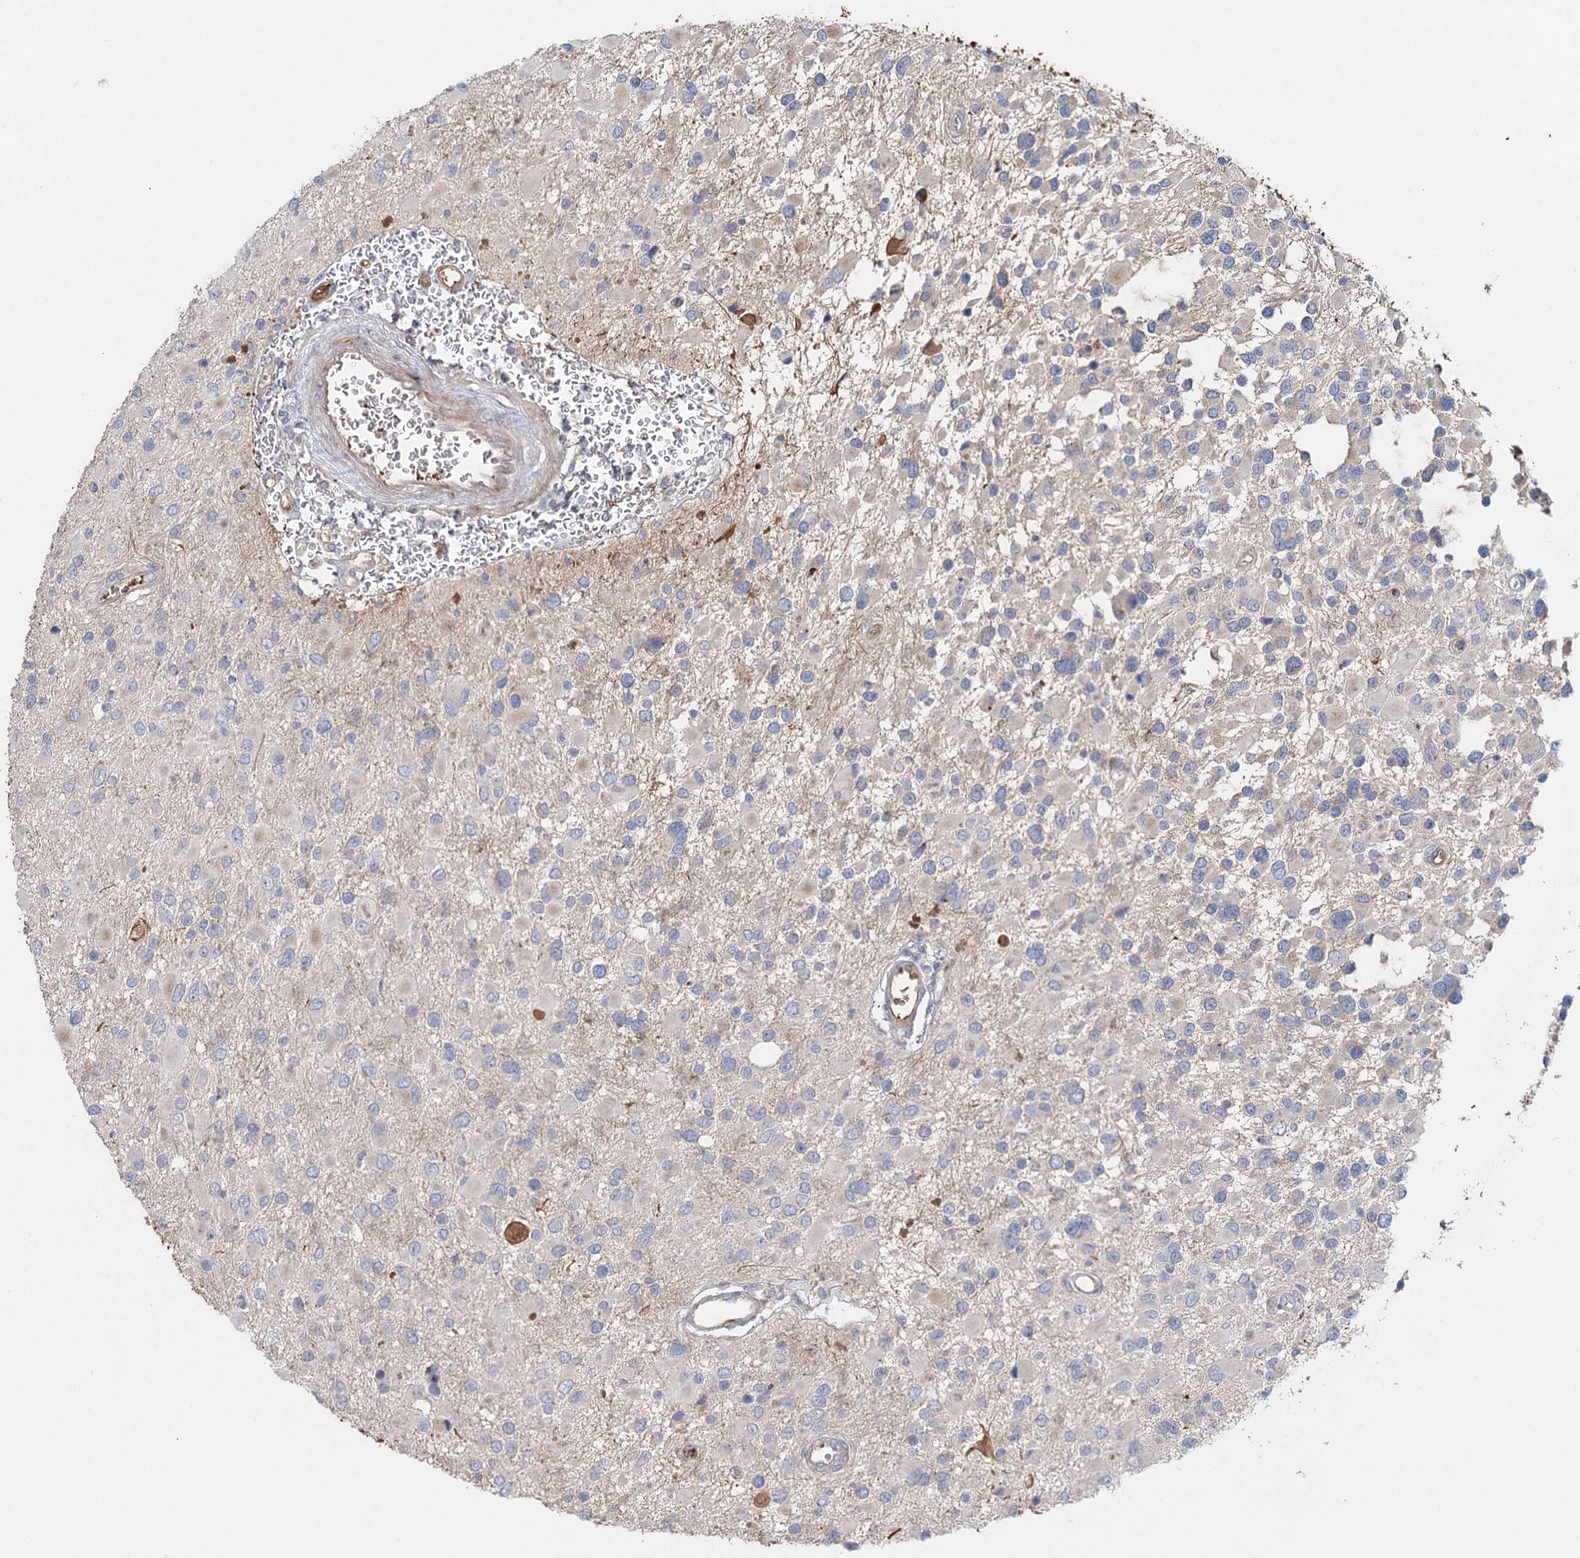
{"staining": {"intensity": "negative", "quantity": "none", "location": "none"}, "tissue": "glioma", "cell_type": "Tumor cells", "image_type": "cancer", "snomed": [{"axis": "morphology", "description": "Glioma, malignant, High grade"}, {"axis": "topography", "description": "Brain"}], "caption": "Micrograph shows no protein positivity in tumor cells of glioma tissue.", "gene": "ALKBH8", "patient": {"sex": "male", "age": 53}}